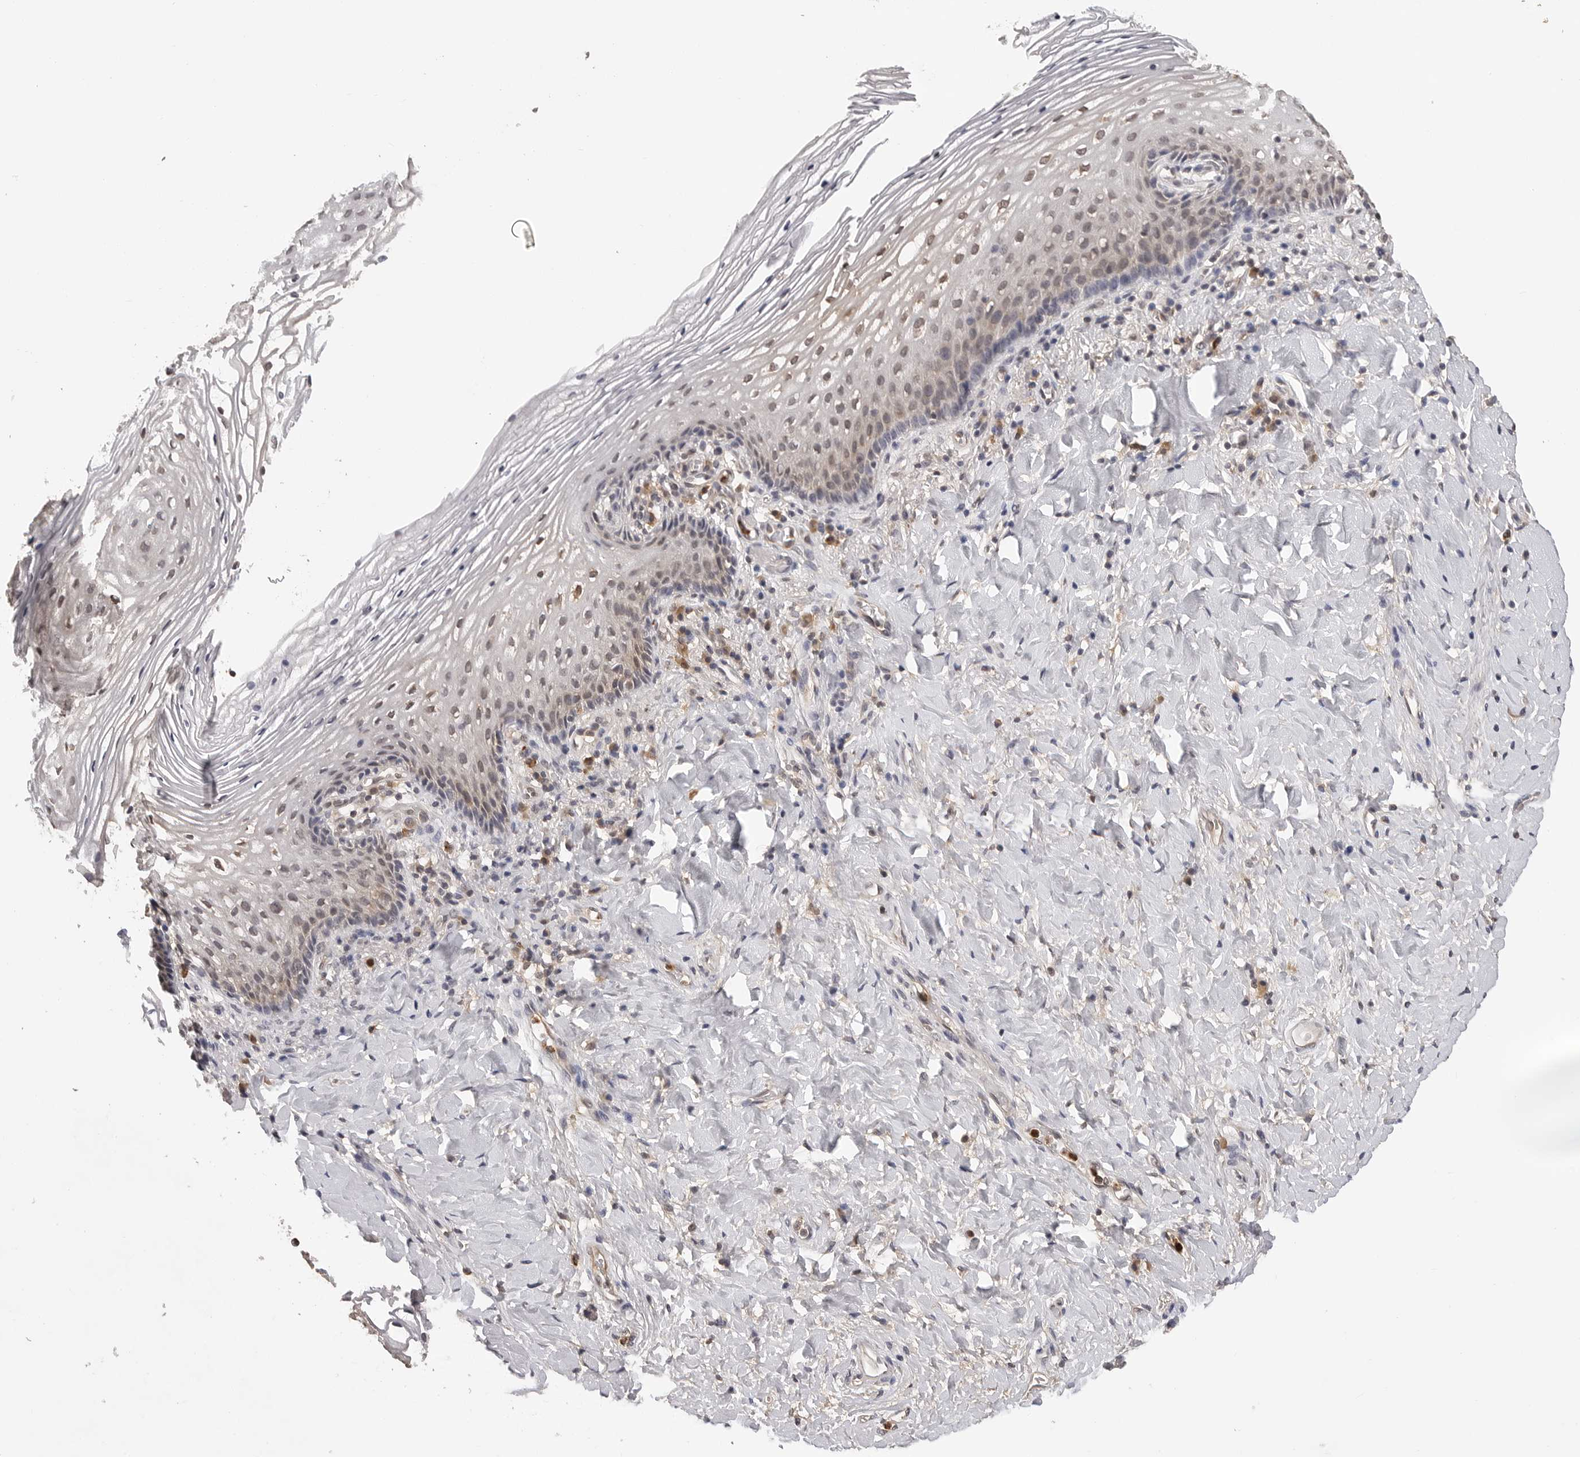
{"staining": {"intensity": "weak", "quantity": "25%-75%", "location": "nuclear"}, "tissue": "vagina", "cell_type": "Squamous epithelial cells", "image_type": "normal", "snomed": [{"axis": "morphology", "description": "Normal tissue, NOS"}, {"axis": "topography", "description": "Vagina"}], "caption": "DAB immunohistochemical staining of normal vagina exhibits weak nuclear protein positivity in about 25%-75% of squamous epithelial cells.", "gene": "TRMT13", "patient": {"sex": "female", "age": 60}}